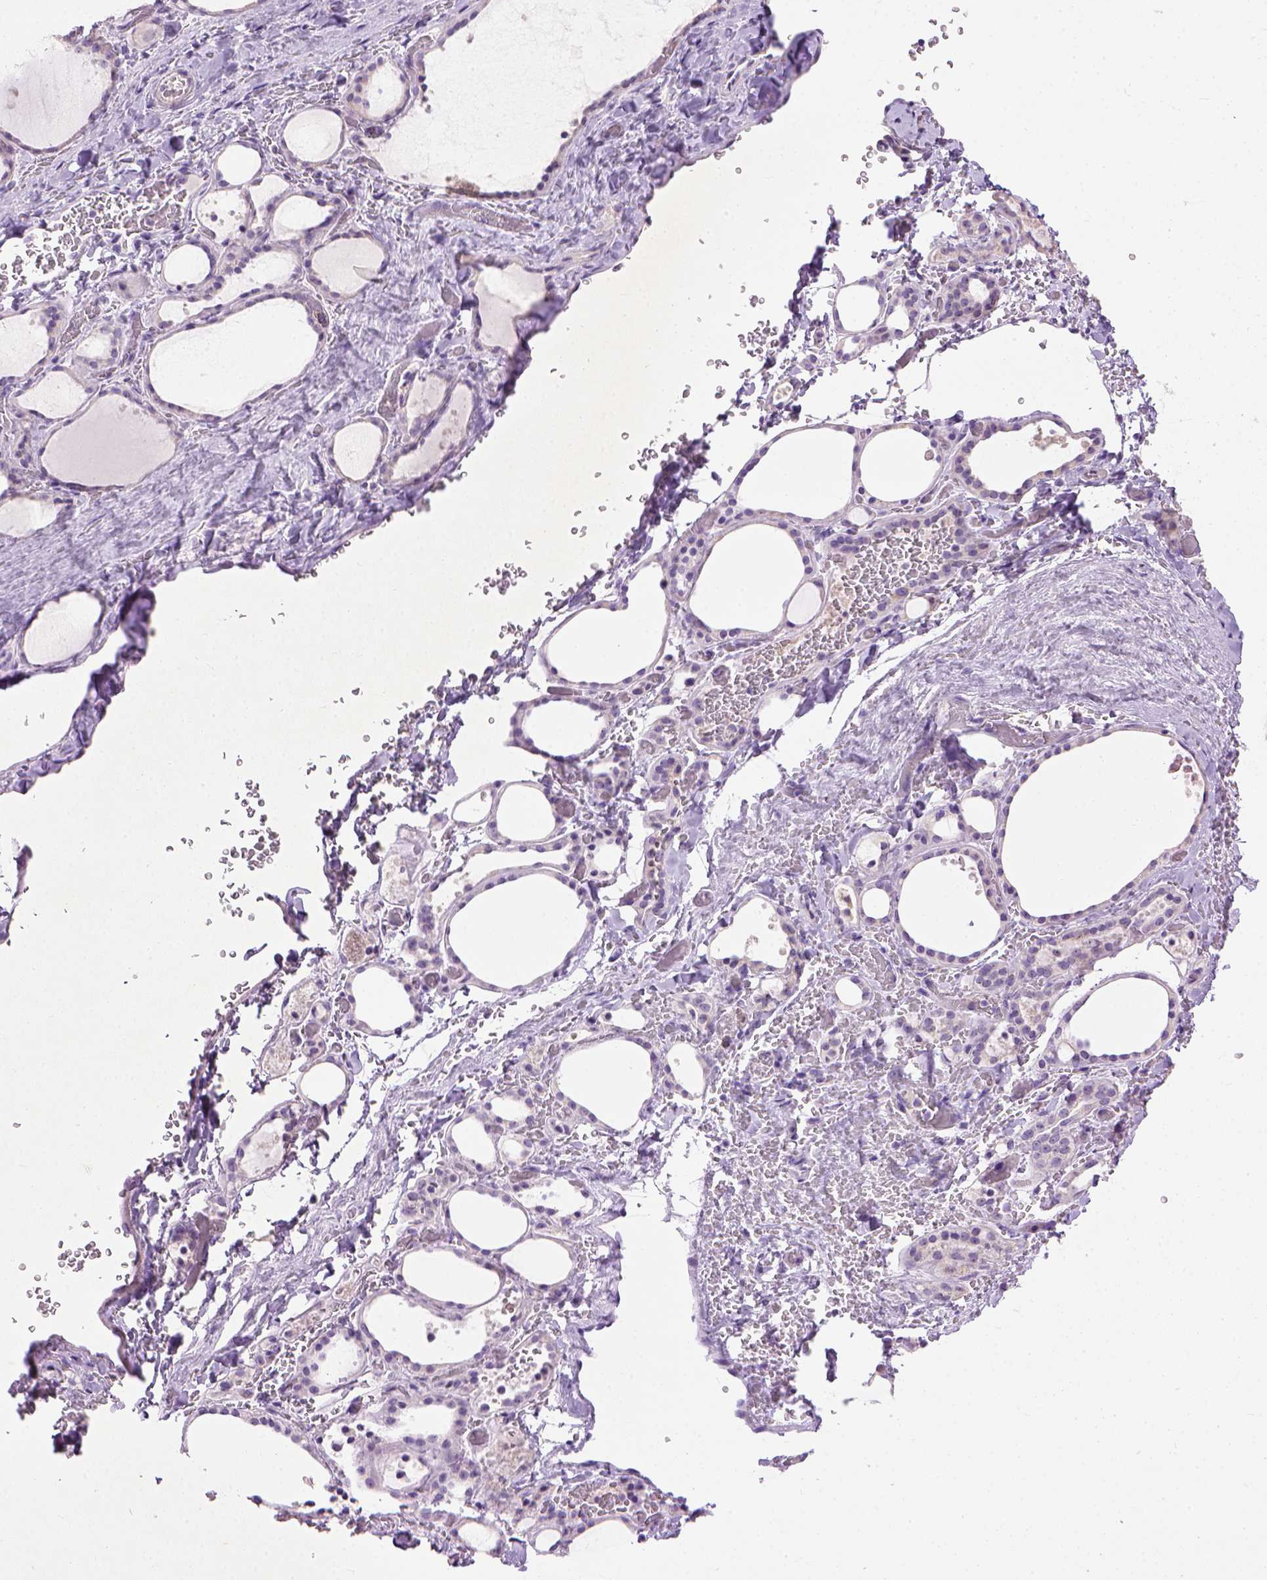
{"staining": {"intensity": "negative", "quantity": "none", "location": "none"}, "tissue": "thyroid gland", "cell_type": "Glandular cells", "image_type": "normal", "snomed": [{"axis": "morphology", "description": "Normal tissue, NOS"}, {"axis": "topography", "description": "Thyroid gland"}], "caption": "This histopathology image is of normal thyroid gland stained with immunohistochemistry to label a protein in brown with the nuclei are counter-stained blue. There is no staining in glandular cells. (DAB IHC, high magnification).", "gene": "UTP4", "patient": {"sex": "female", "age": 36}}